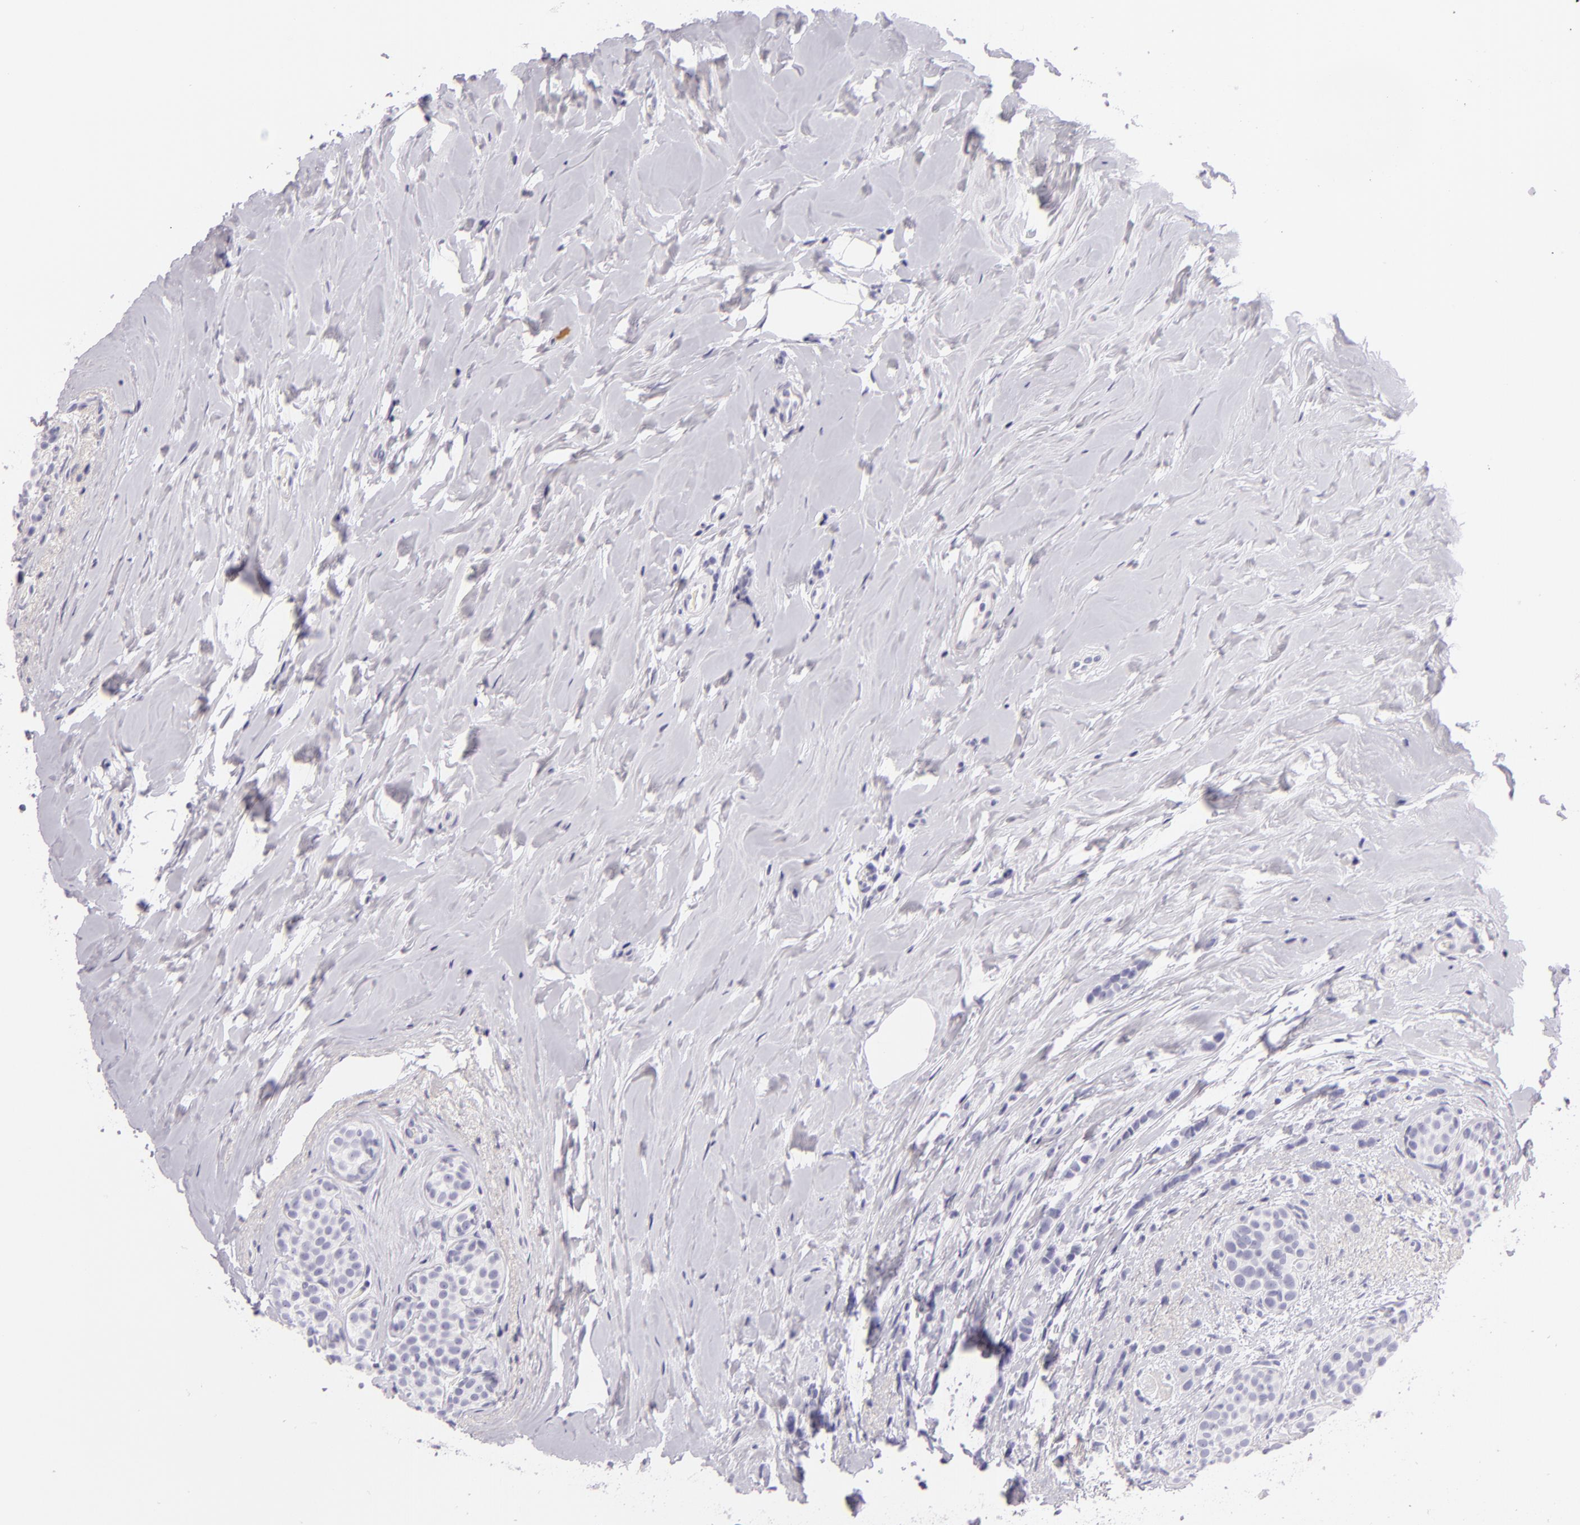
{"staining": {"intensity": "negative", "quantity": "none", "location": "none"}, "tissue": "breast cancer", "cell_type": "Tumor cells", "image_type": "cancer", "snomed": [{"axis": "morphology", "description": "Lobular carcinoma"}, {"axis": "topography", "description": "Breast"}], "caption": "Immunohistochemical staining of human lobular carcinoma (breast) displays no significant positivity in tumor cells. Nuclei are stained in blue.", "gene": "INA", "patient": {"sex": "female", "age": 64}}